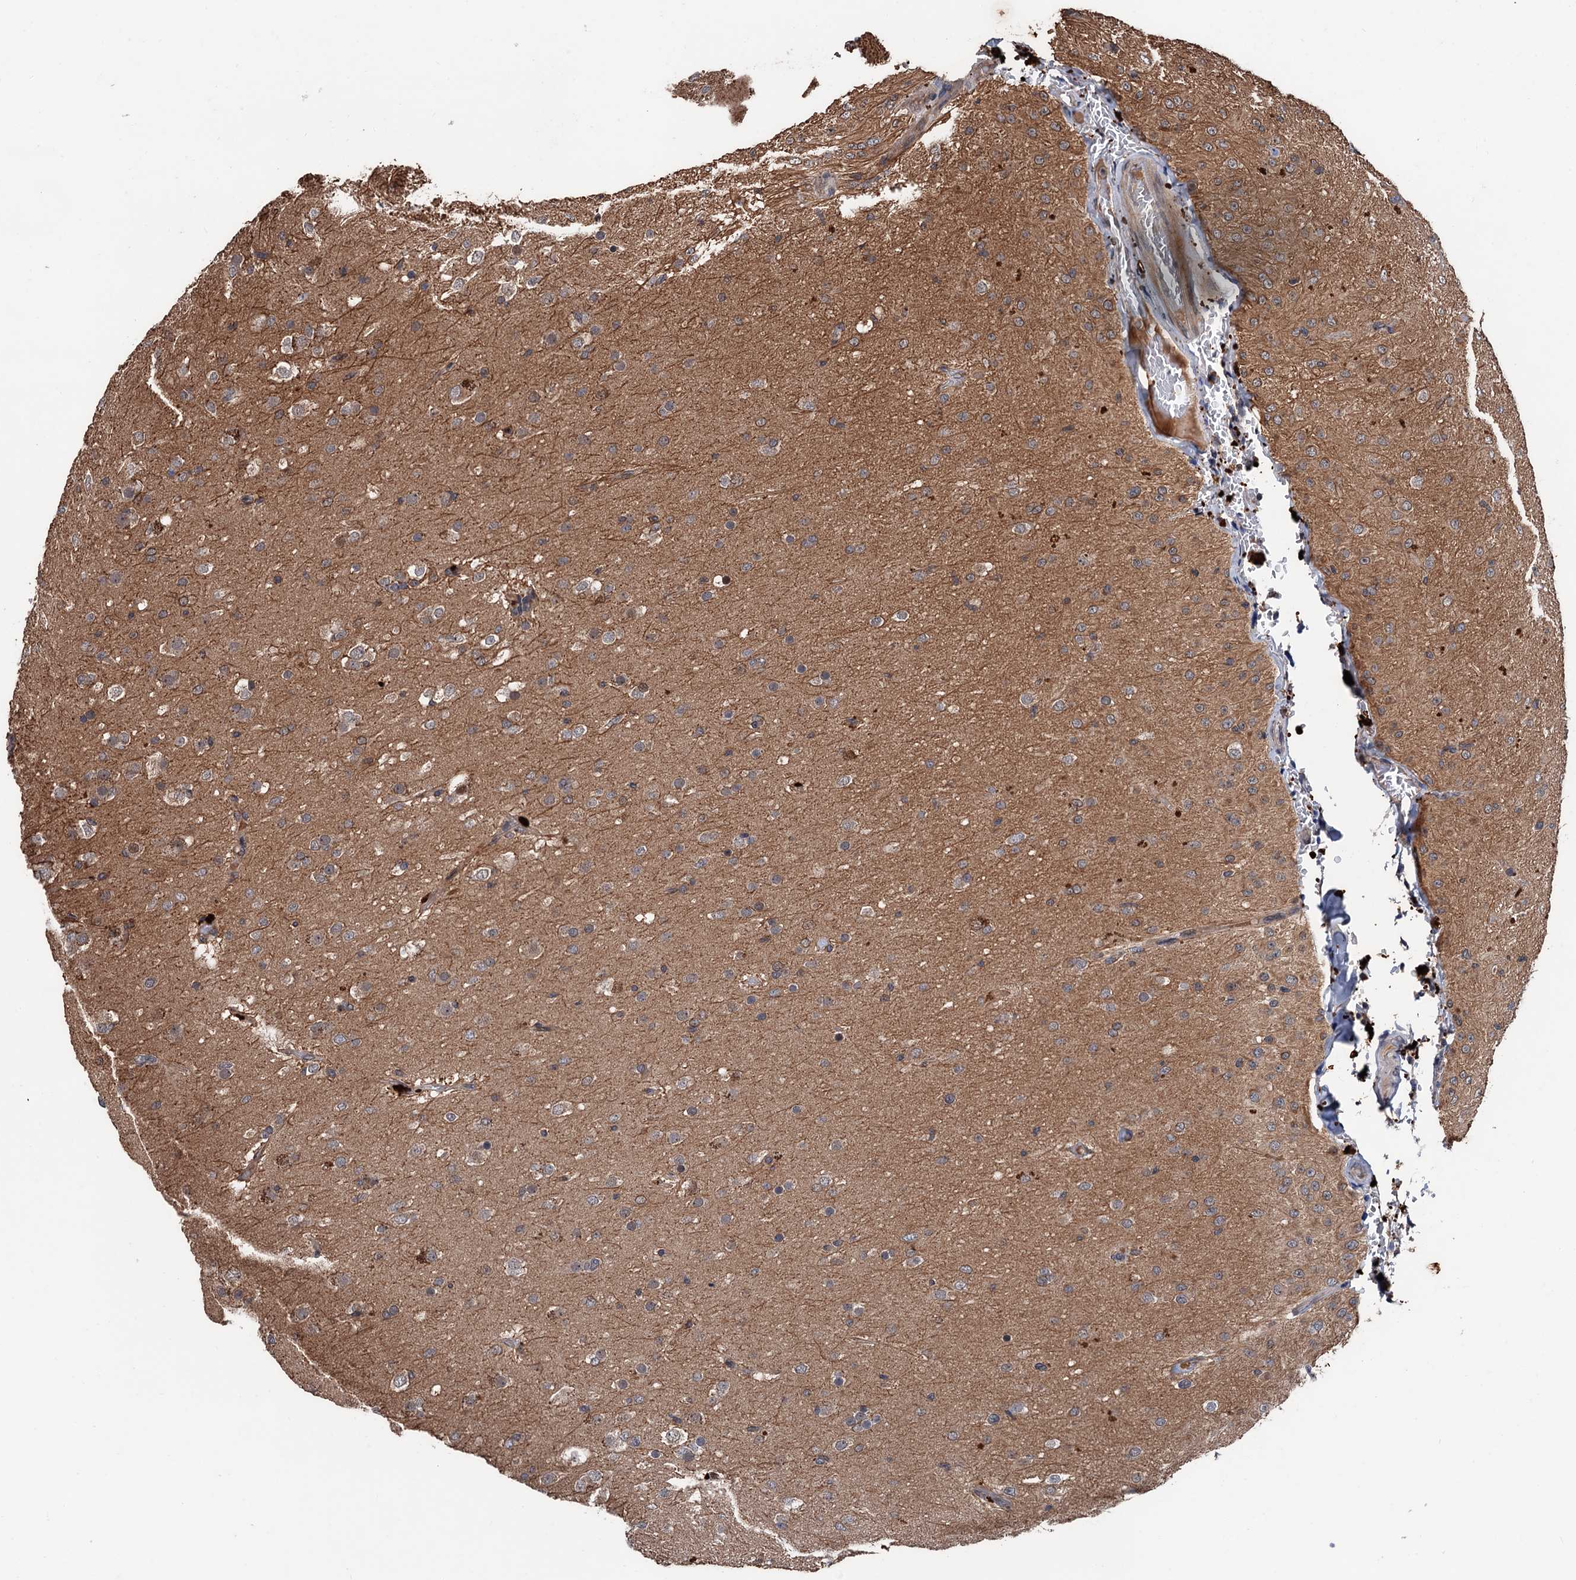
{"staining": {"intensity": "weak", "quantity": "25%-75%", "location": "cytoplasmic/membranous"}, "tissue": "glioma", "cell_type": "Tumor cells", "image_type": "cancer", "snomed": [{"axis": "morphology", "description": "Glioma, malignant, Low grade"}, {"axis": "topography", "description": "Brain"}], "caption": "Brown immunohistochemical staining in glioma shows weak cytoplasmic/membranous expression in about 25%-75% of tumor cells. The staining was performed using DAB (3,3'-diaminobenzidine) to visualize the protein expression in brown, while the nuclei were stained in blue with hematoxylin (Magnification: 20x).", "gene": "ZNF438", "patient": {"sex": "male", "age": 65}}